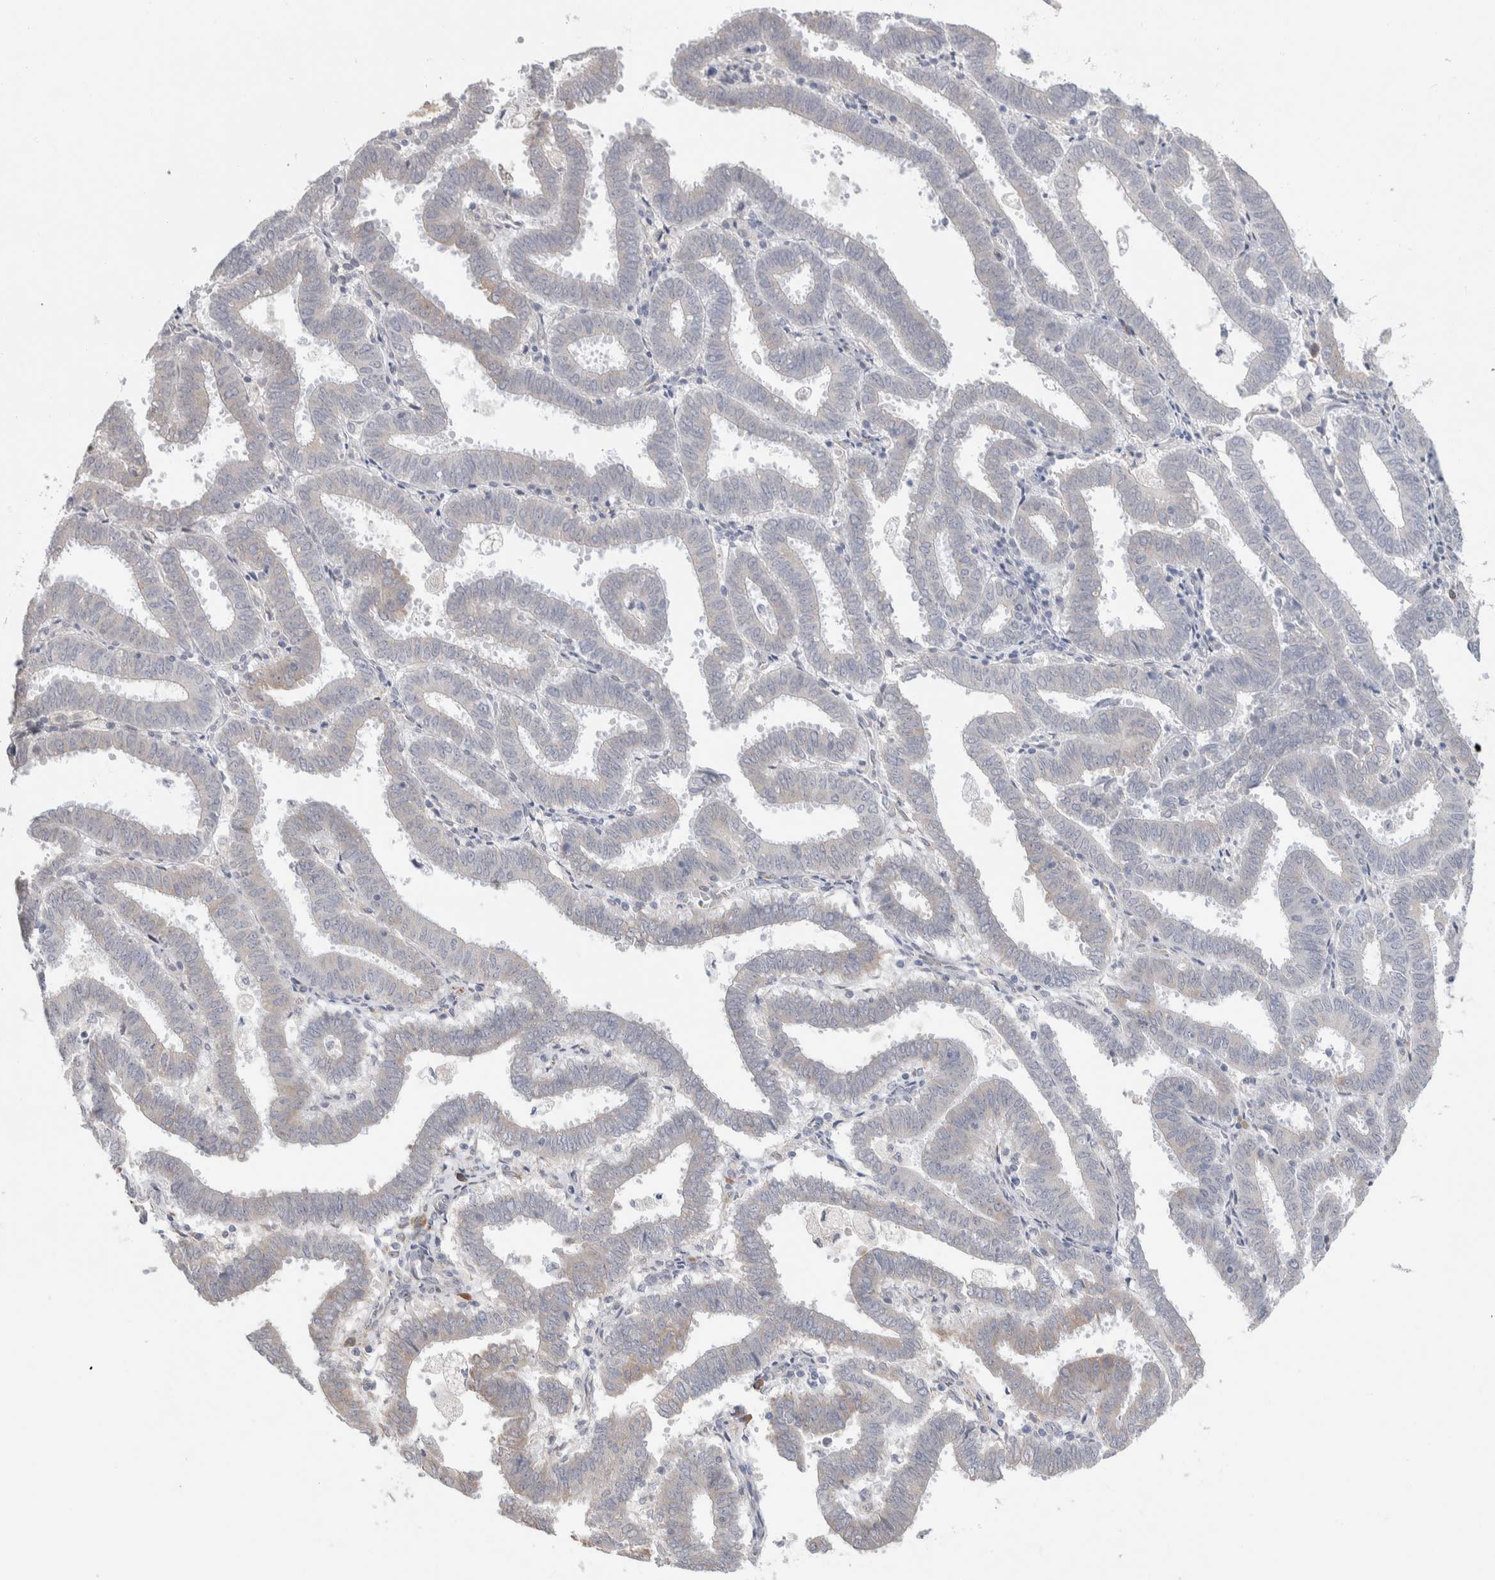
{"staining": {"intensity": "weak", "quantity": "<25%", "location": "cytoplasmic/membranous"}, "tissue": "endometrial cancer", "cell_type": "Tumor cells", "image_type": "cancer", "snomed": [{"axis": "morphology", "description": "Adenocarcinoma, NOS"}, {"axis": "topography", "description": "Uterus"}], "caption": "A high-resolution image shows immunohistochemistry staining of endometrial cancer (adenocarcinoma), which shows no significant staining in tumor cells. Brightfield microscopy of IHC stained with DAB (brown) and hematoxylin (blue), captured at high magnification.", "gene": "RUSF1", "patient": {"sex": "female", "age": 83}}